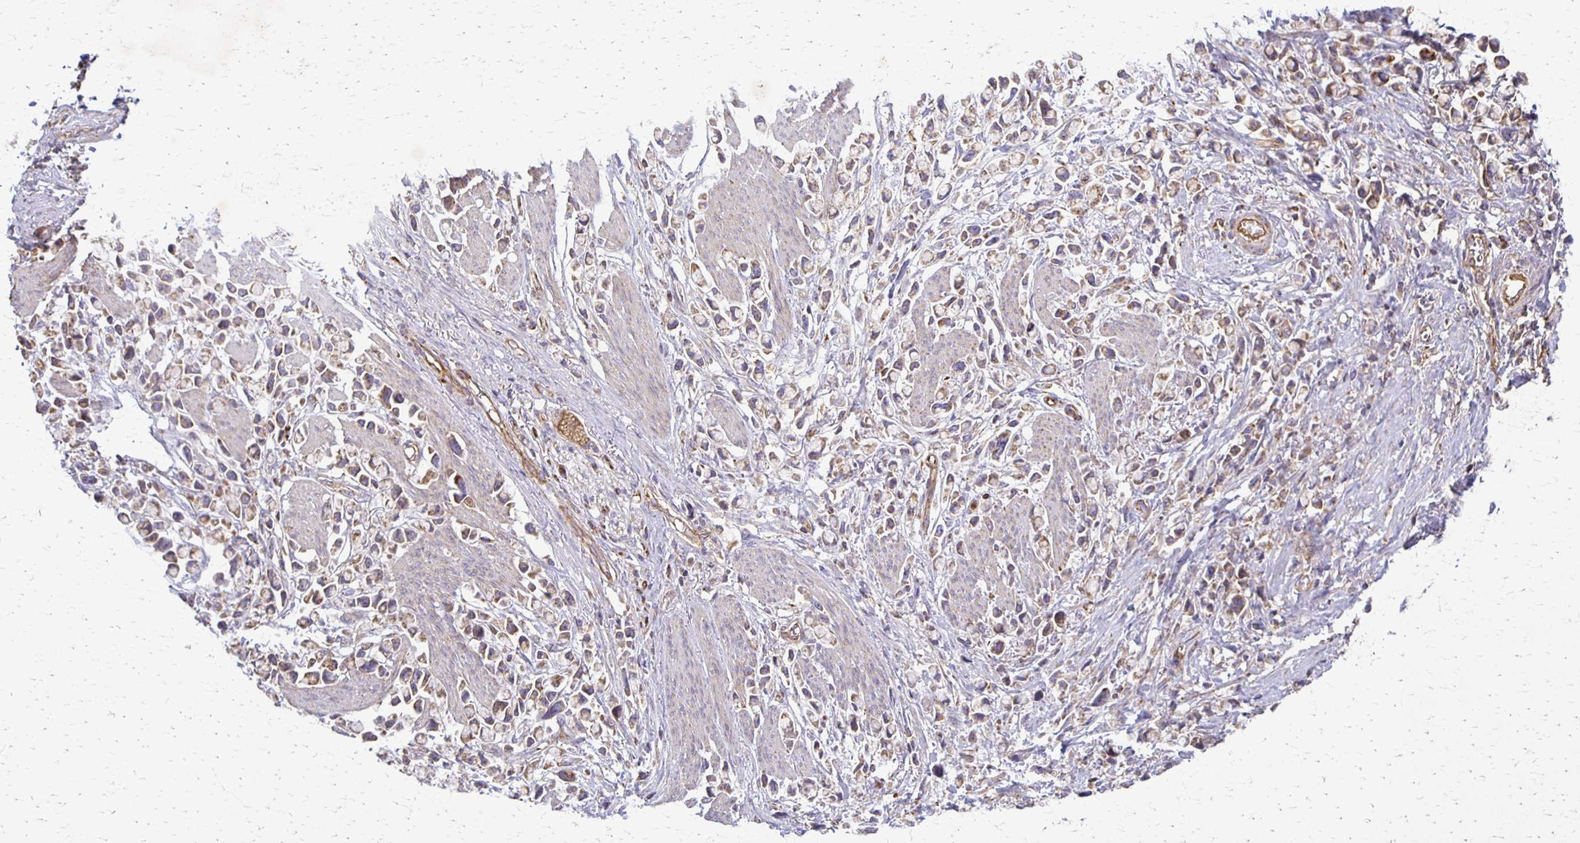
{"staining": {"intensity": "weak", "quantity": "25%-75%", "location": "cytoplasmic/membranous"}, "tissue": "stomach cancer", "cell_type": "Tumor cells", "image_type": "cancer", "snomed": [{"axis": "morphology", "description": "Adenocarcinoma, NOS"}, {"axis": "topography", "description": "Stomach"}], "caption": "Immunohistochemical staining of human stomach adenocarcinoma shows weak cytoplasmic/membranous protein staining in approximately 25%-75% of tumor cells.", "gene": "EIF4EBP2", "patient": {"sex": "female", "age": 81}}